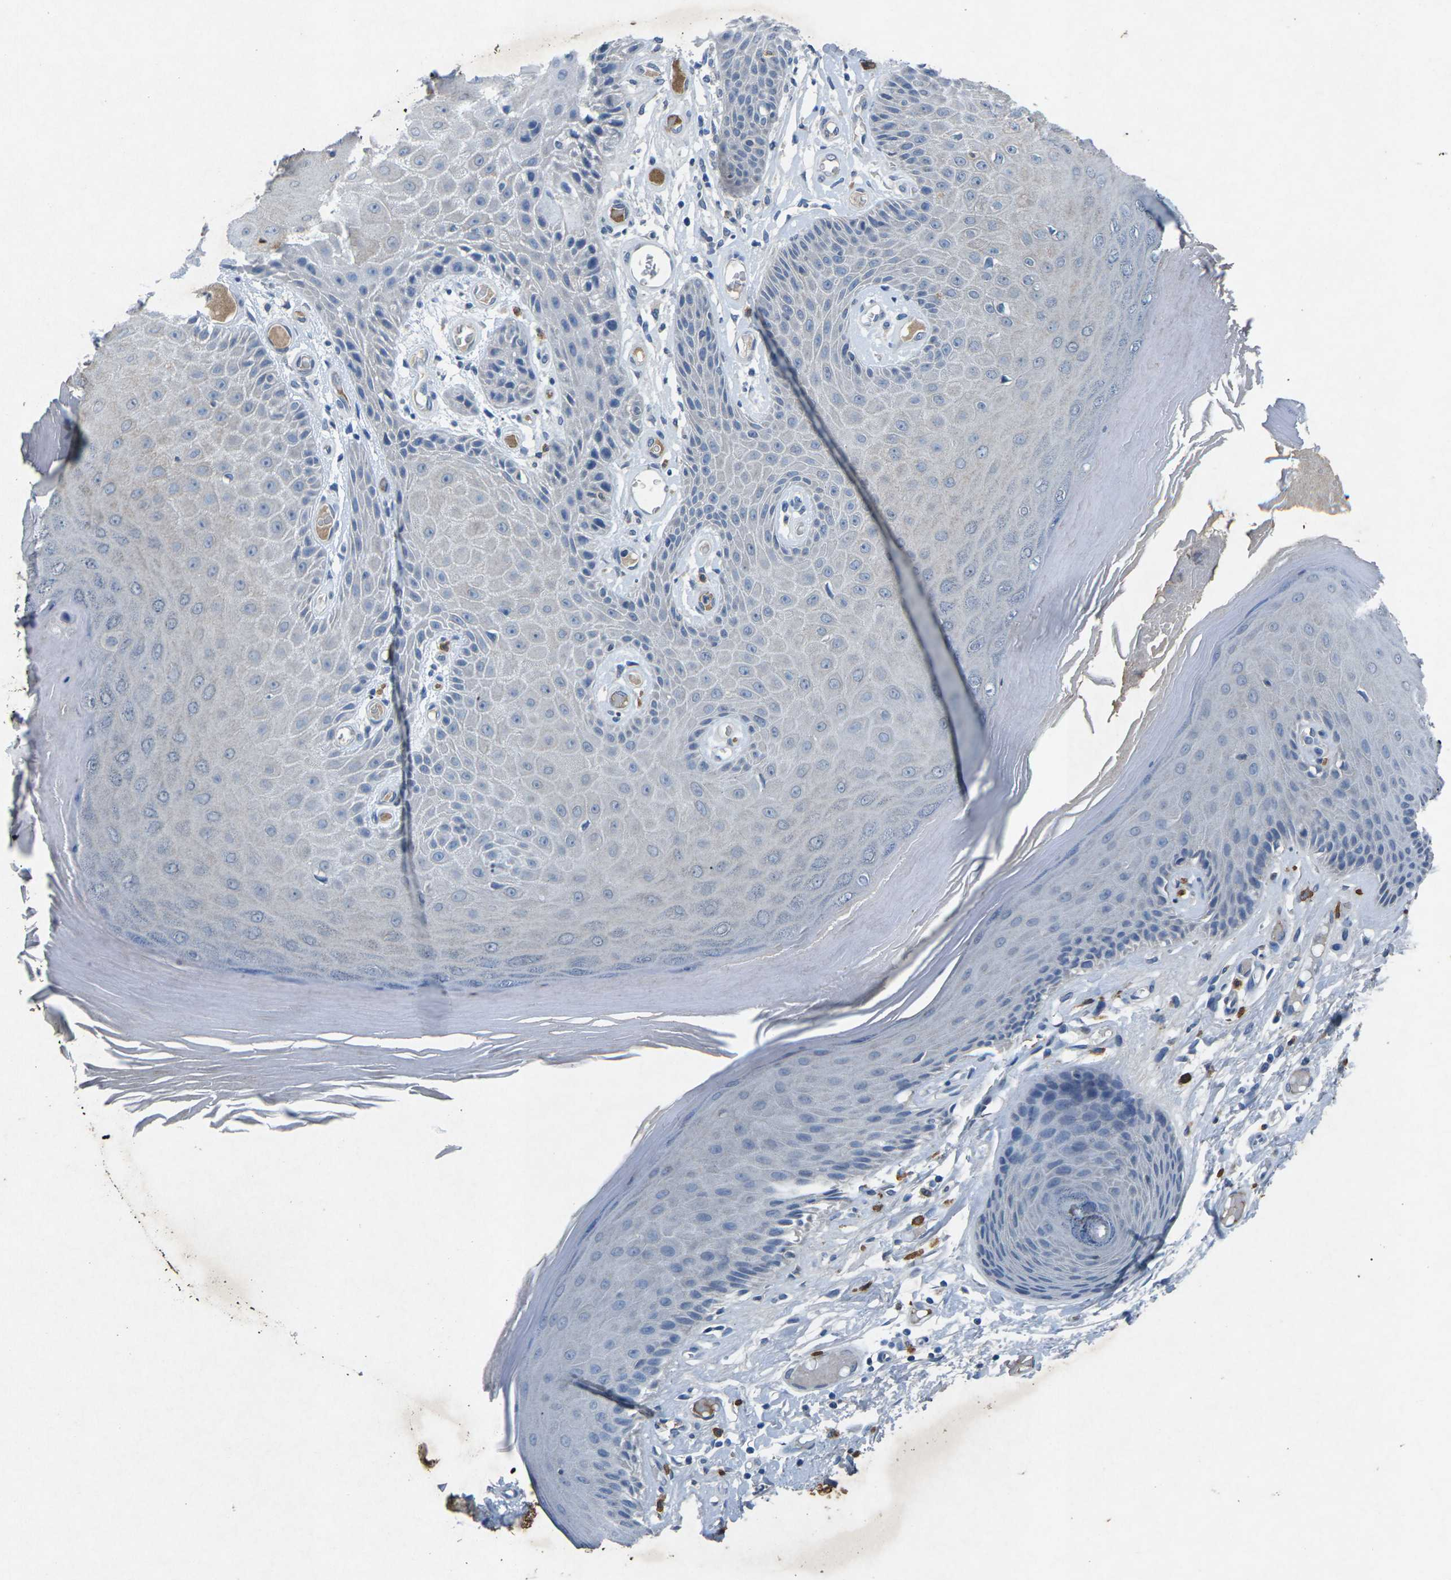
{"staining": {"intensity": "weak", "quantity": "<25%", "location": "cytoplasmic/membranous"}, "tissue": "skin", "cell_type": "Epidermal cells", "image_type": "normal", "snomed": [{"axis": "morphology", "description": "Normal tissue, NOS"}, {"axis": "topography", "description": "Vulva"}], "caption": "The image reveals no staining of epidermal cells in benign skin.", "gene": "PLG", "patient": {"sex": "female", "age": 73}}